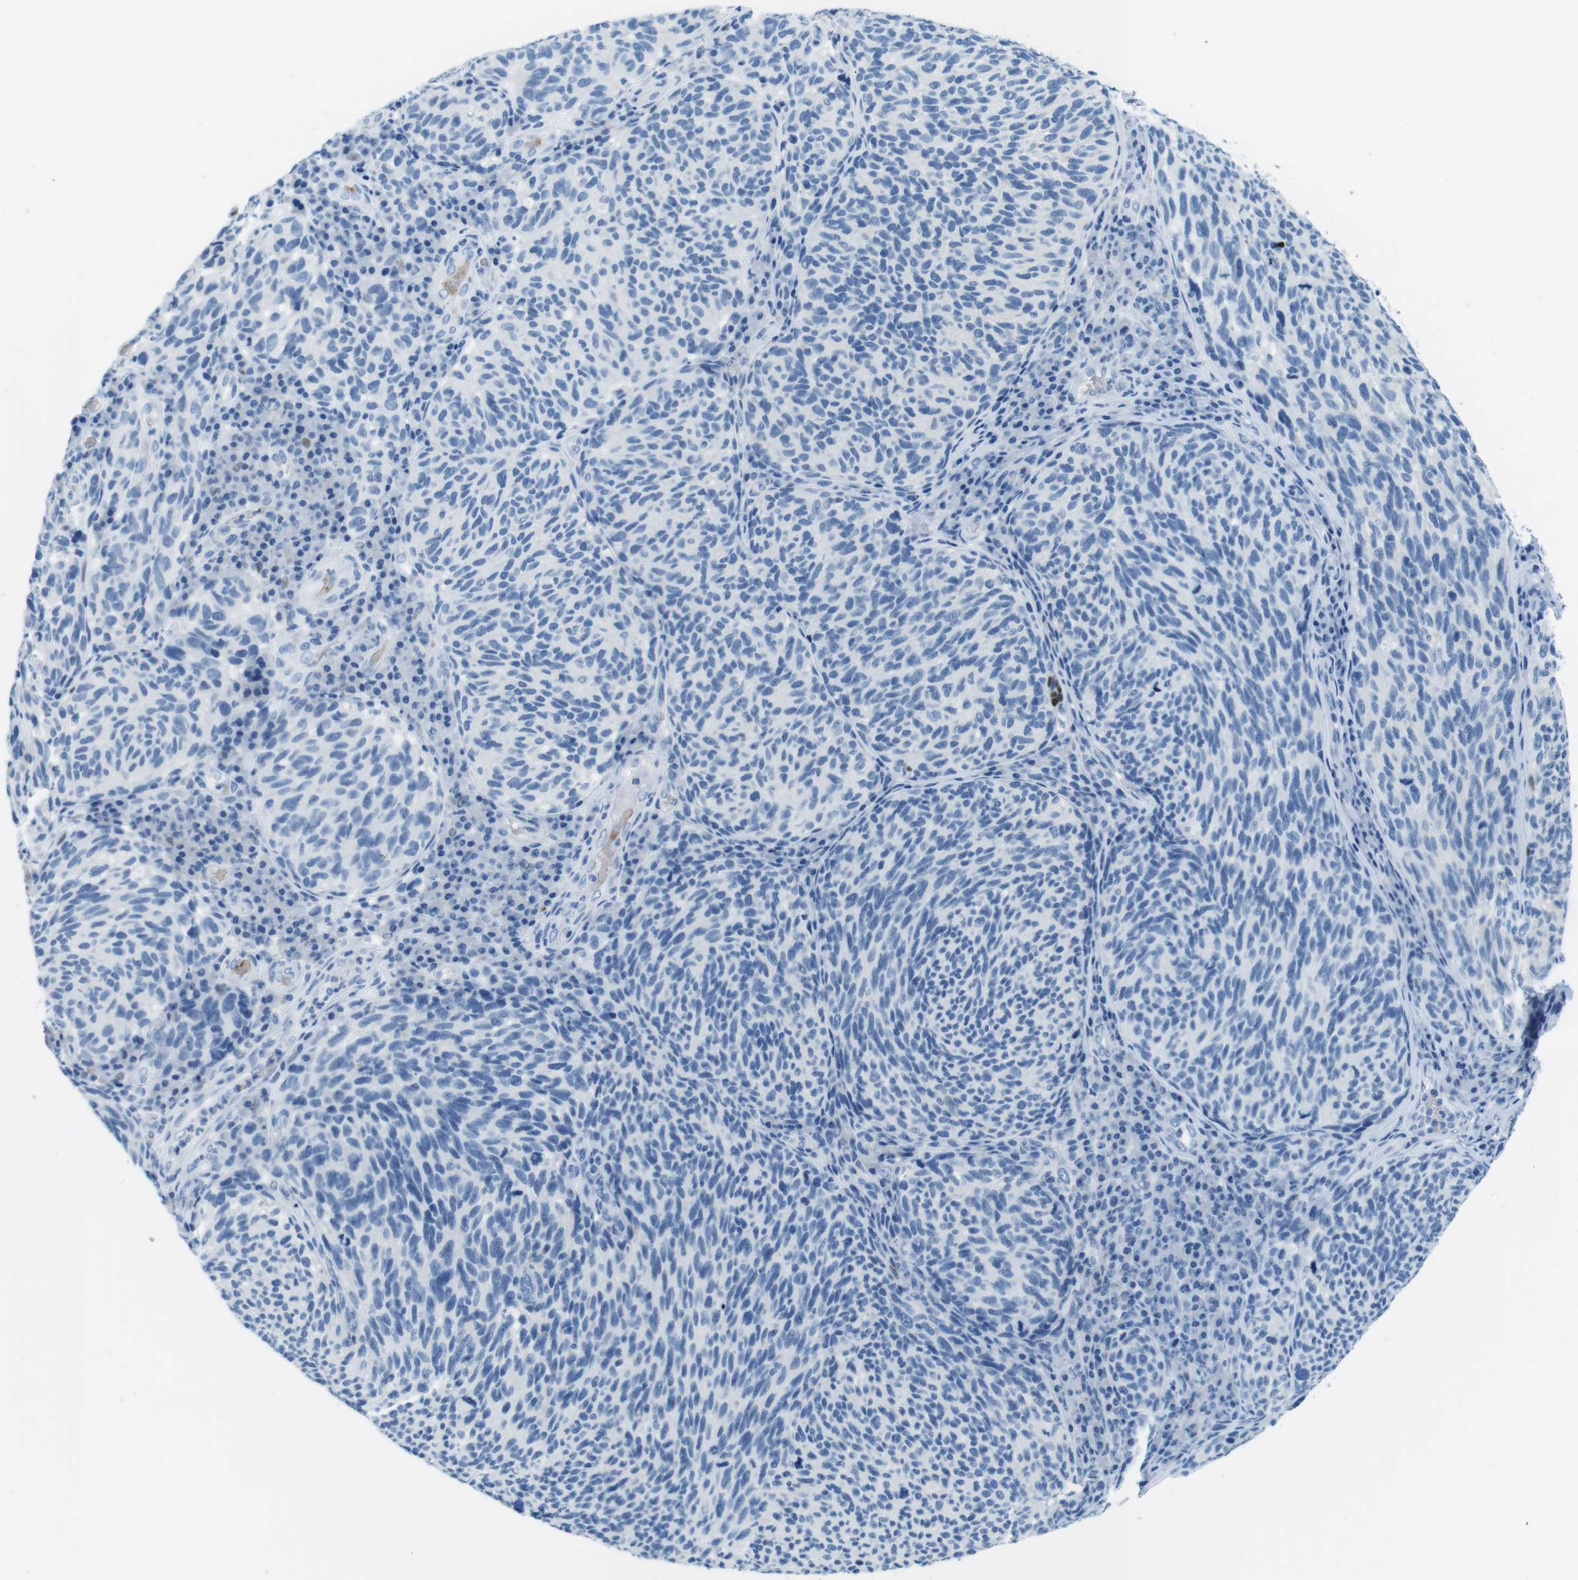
{"staining": {"intensity": "negative", "quantity": "none", "location": "none"}, "tissue": "melanoma", "cell_type": "Tumor cells", "image_type": "cancer", "snomed": [{"axis": "morphology", "description": "Malignant melanoma, NOS"}, {"axis": "topography", "description": "Skin"}], "caption": "Immunohistochemistry (IHC) of melanoma demonstrates no positivity in tumor cells.", "gene": "TFAP2C", "patient": {"sex": "female", "age": 73}}